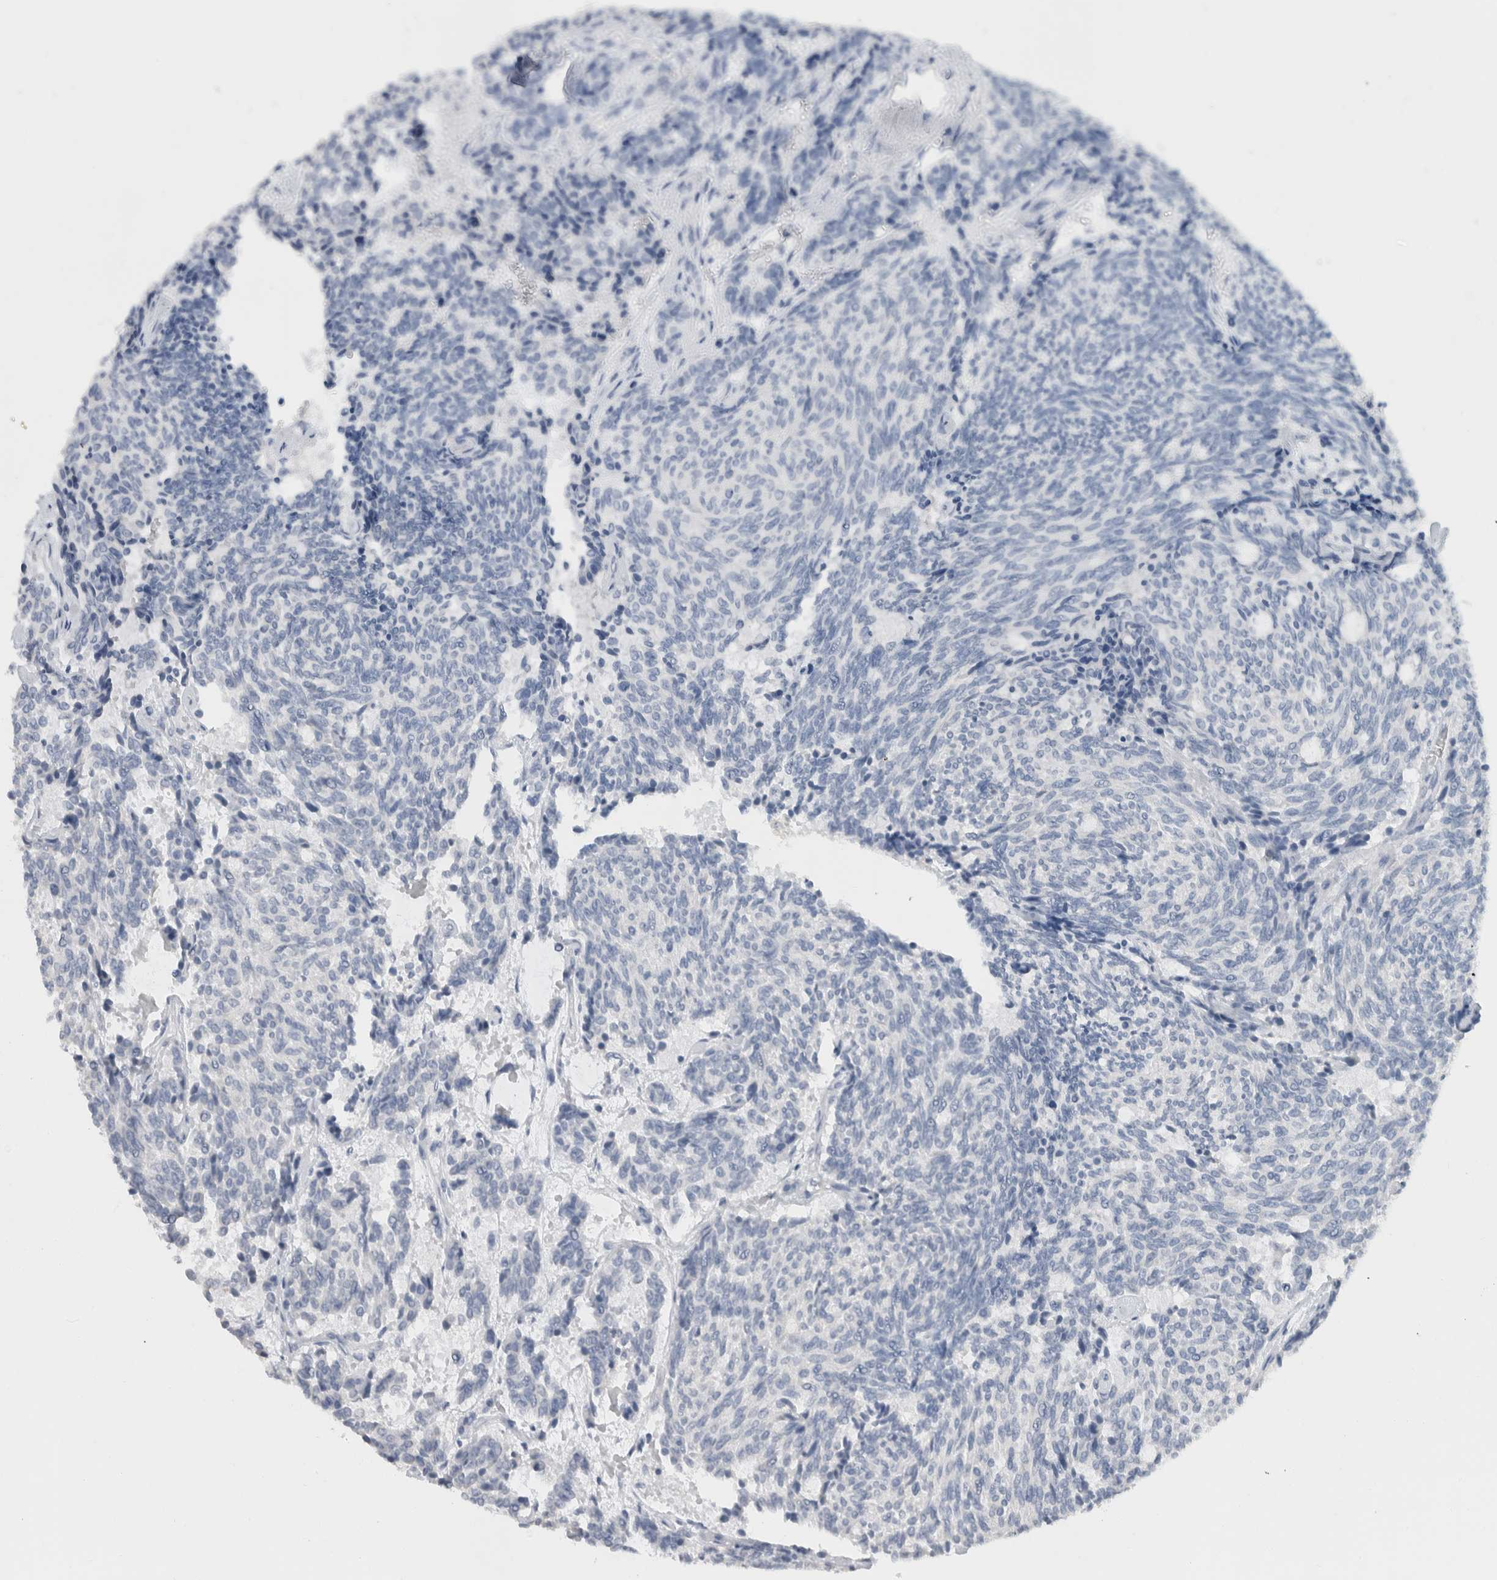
{"staining": {"intensity": "negative", "quantity": "none", "location": "none"}, "tissue": "carcinoid", "cell_type": "Tumor cells", "image_type": "cancer", "snomed": [{"axis": "morphology", "description": "Carcinoid, malignant, NOS"}, {"axis": "topography", "description": "Pancreas"}], "caption": "This is an immunohistochemistry image of carcinoid. There is no expression in tumor cells.", "gene": "BCAN", "patient": {"sex": "female", "age": 54}}